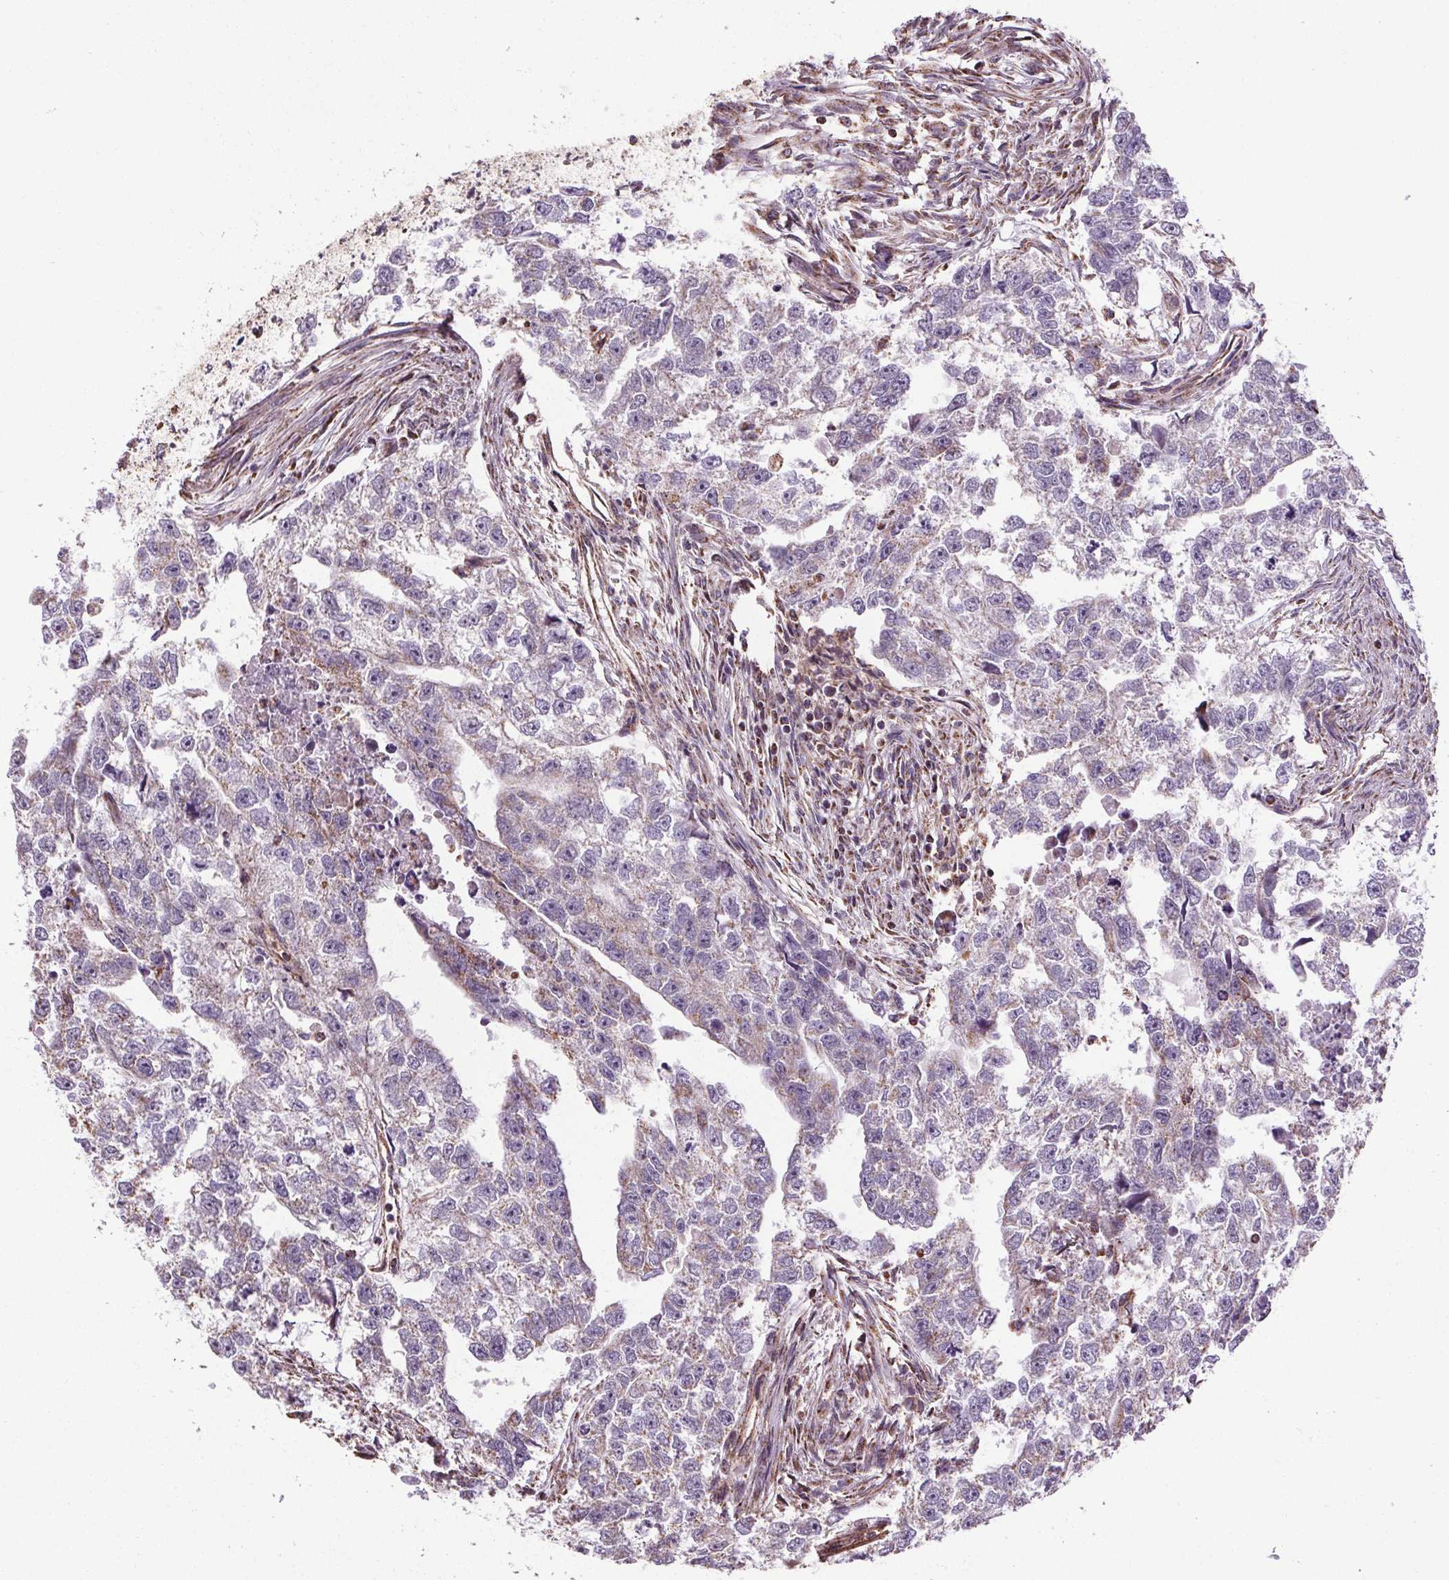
{"staining": {"intensity": "negative", "quantity": "none", "location": "none"}, "tissue": "testis cancer", "cell_type": "Tumor cells", "image_type": "cancer", "snomed": [{"axis": "morphology", "description": "Carcinoma, Embryonal, NOS"}, {"axis": "morphology", "description": "Teratoma, malignant, NOS"}, {"axis": "topography", "description": "Testis"}], "caption": "This is an immunohistochemistry image of human testis cancer. There is no staining in tumor cells.", "gene": "ZNF548", "patient": {"sex": "male", "age": 44}}